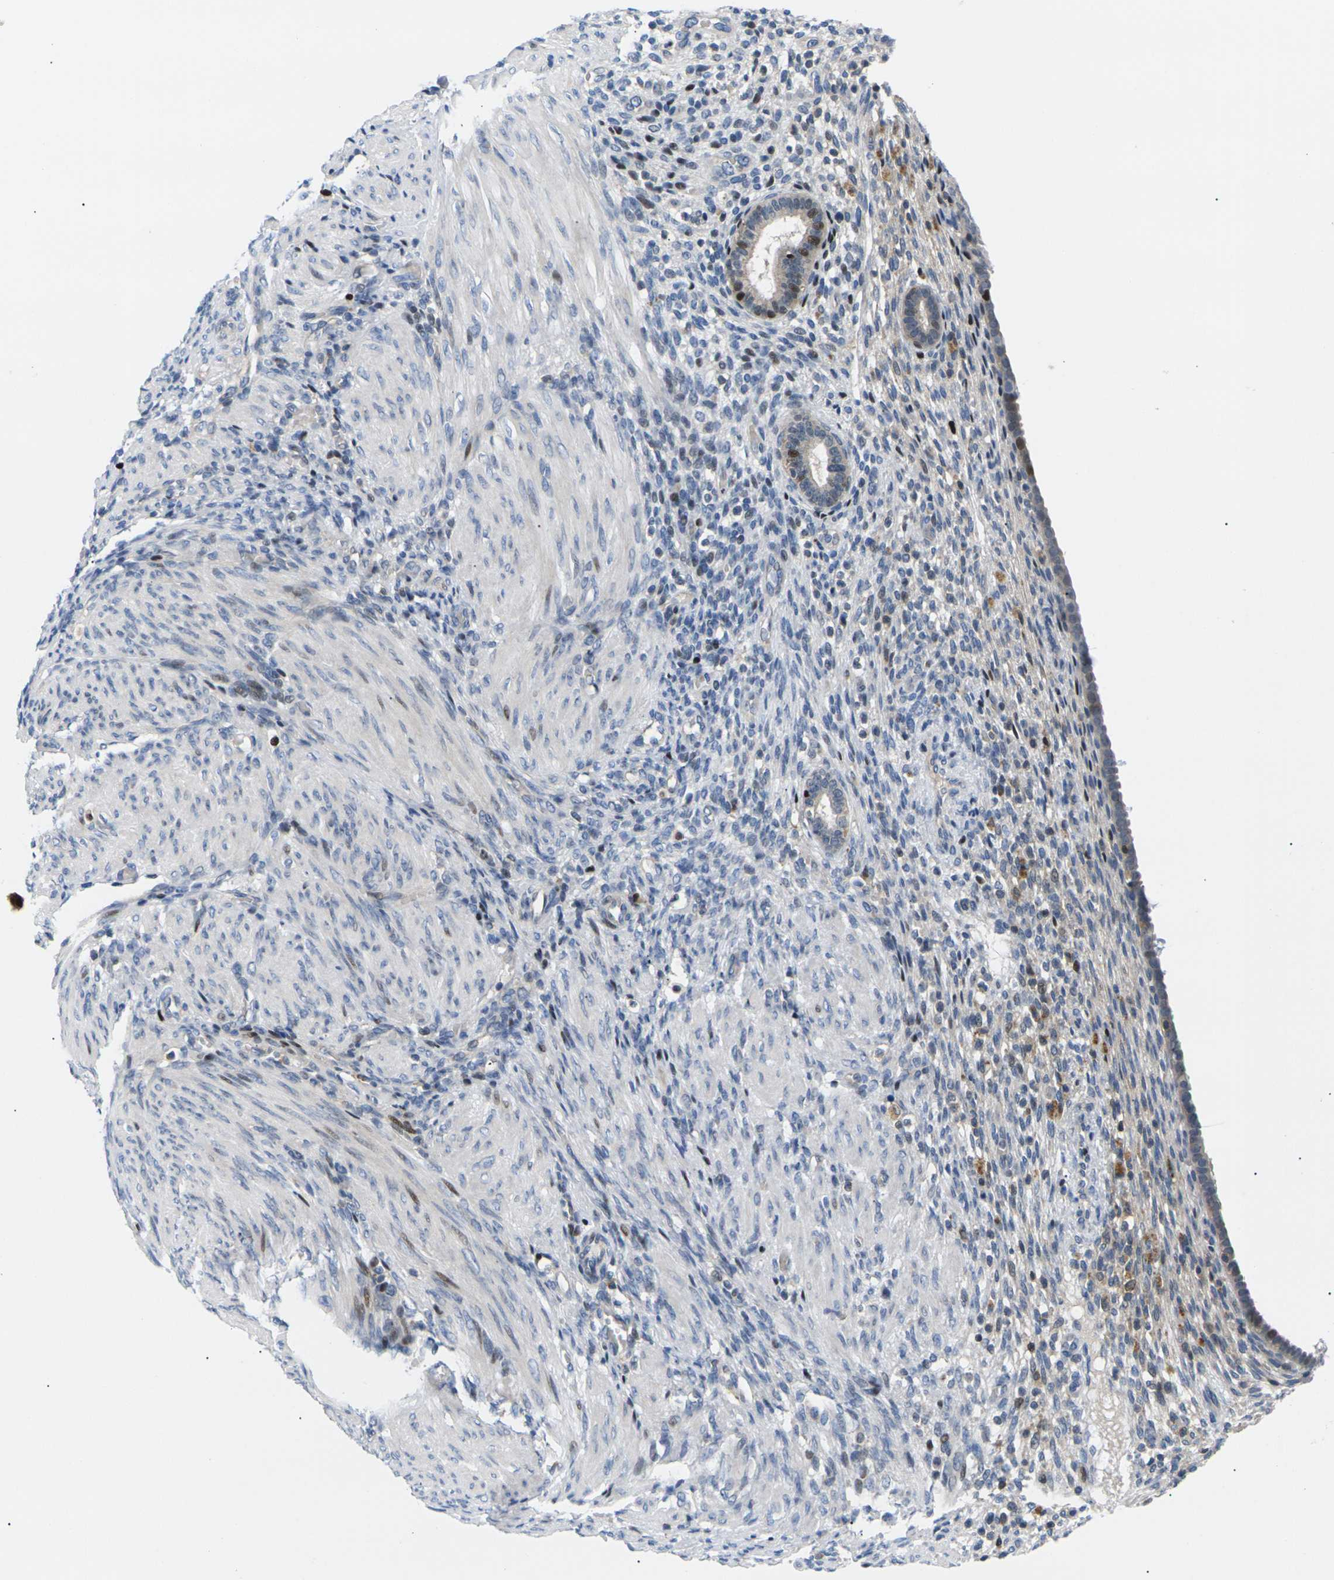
{"staining": {"intensity": "moderate", "quantity": "<25%", "location": "cytoplasmic/membranous,nuclear"}, "tissue": "endometrium", "cell_type": "Cells in endometrial stroma", "image_type": "normal", "snomed": [{"axis": "morphology", "description": "Normal tissue, NOS"}, {"axis": "topography", "description": "Endometrium"}], "caption": "Immunohistochemistry (IHC) photomicrograph of unremarkable human endometrium stained for a protein (brown), which demonstrates low levels of moderate cytoplasmic/membranous,nuclear staining in about <25% of cells in endometrial stroma.", "gene": "RPS6KA3", "patient": {"sex": "female", "age": 72}}